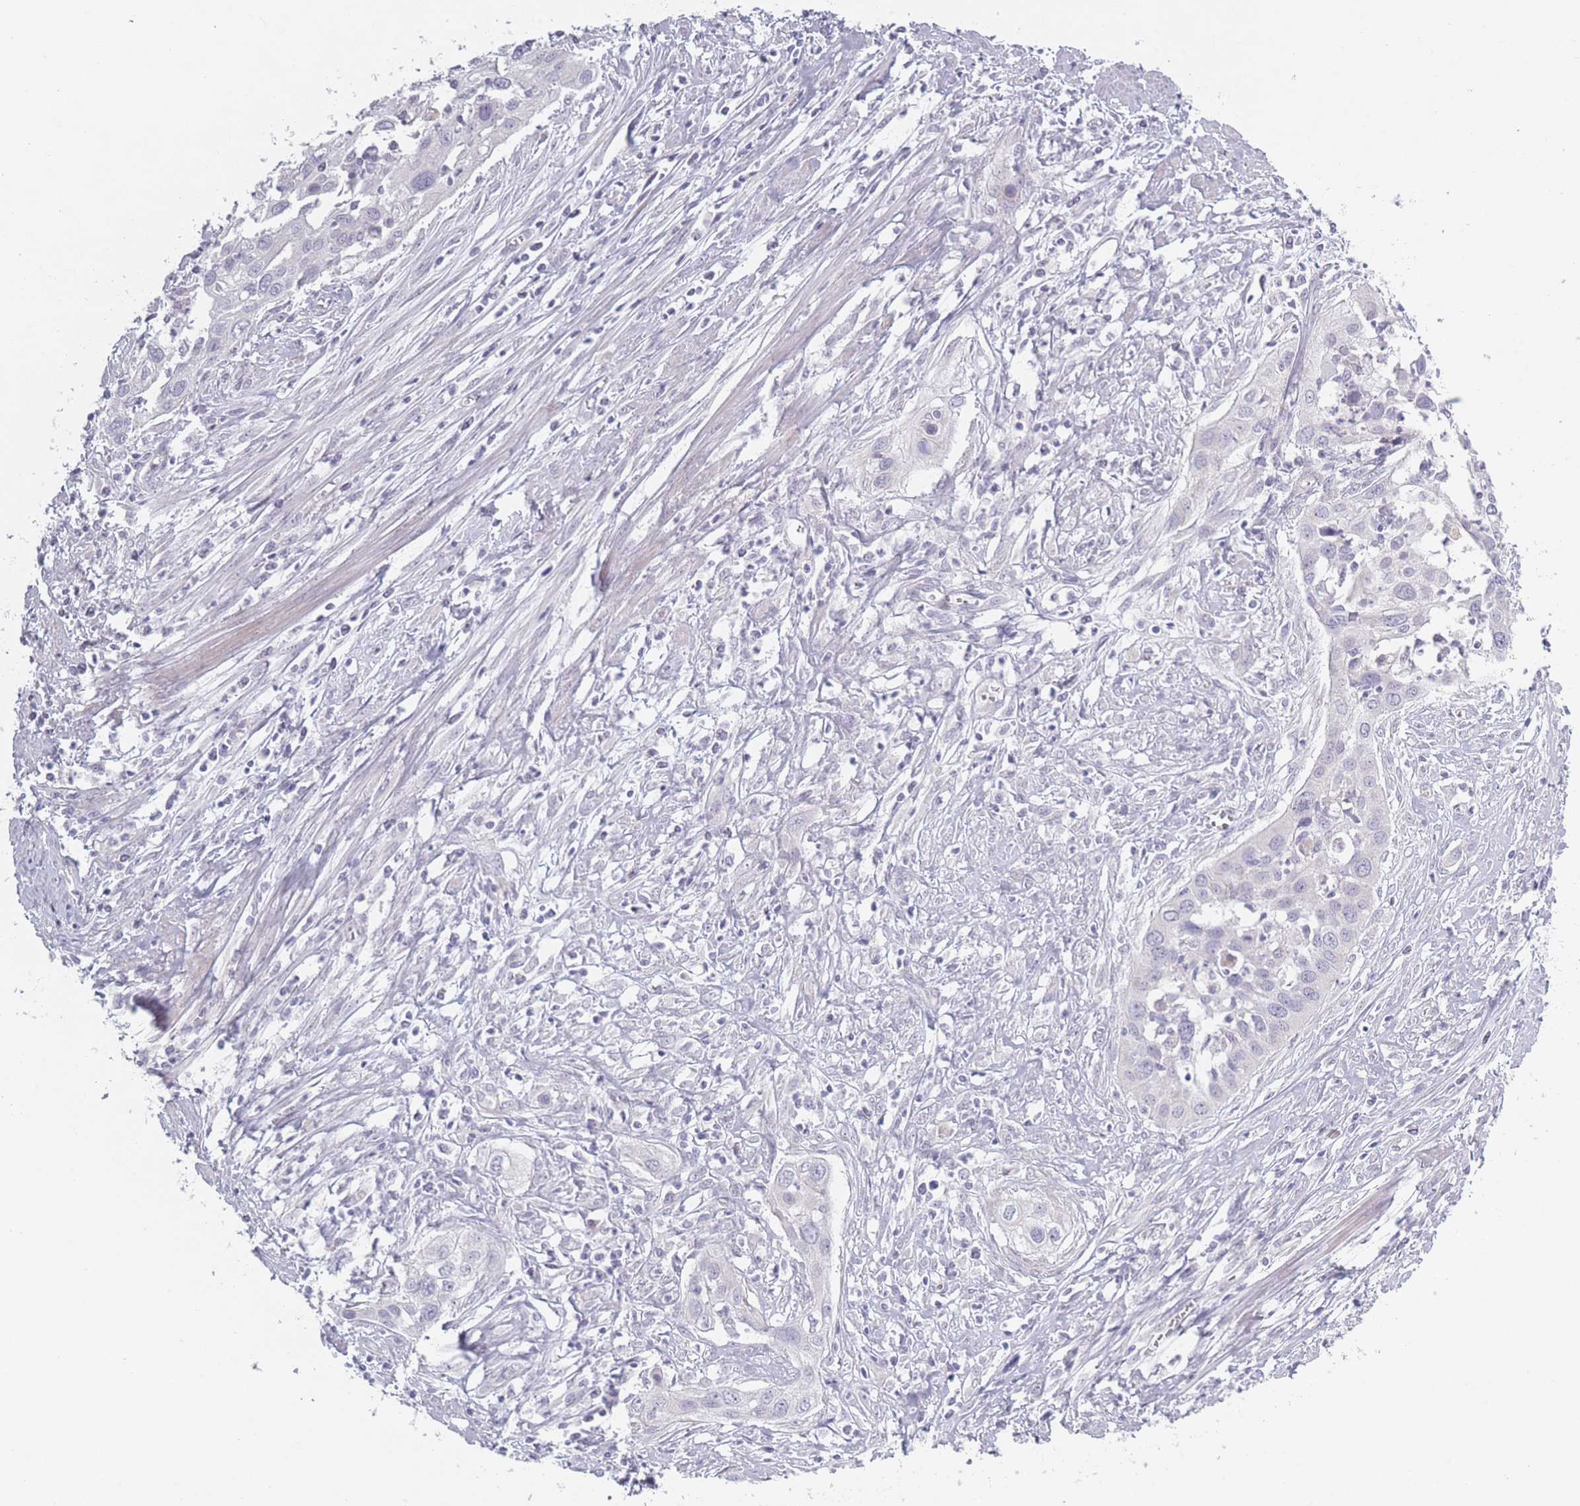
{"staining": {"intensity": "negative", "quantity": "none", "location": "none"}, "tissue": "cervical cancer", "cell_type": "Tumor cells", "image_type": "cancer", "snomed": [{"axis": "morphology", "description": "Squamous cell carcinoma, NOS"}, {"axis": "topography", "description": "Cervix"}], "caption": "Cervical squamous cell carcinoma was stained to show a protein in brown. There is no significant positivity in tumor cells. (DAB (3,3'-diaminobenzidine) immunohistochemistry with hematoxylin counter stain).", "gene": "RASL10B", "patient": {"sex": "female", "age": 34}}